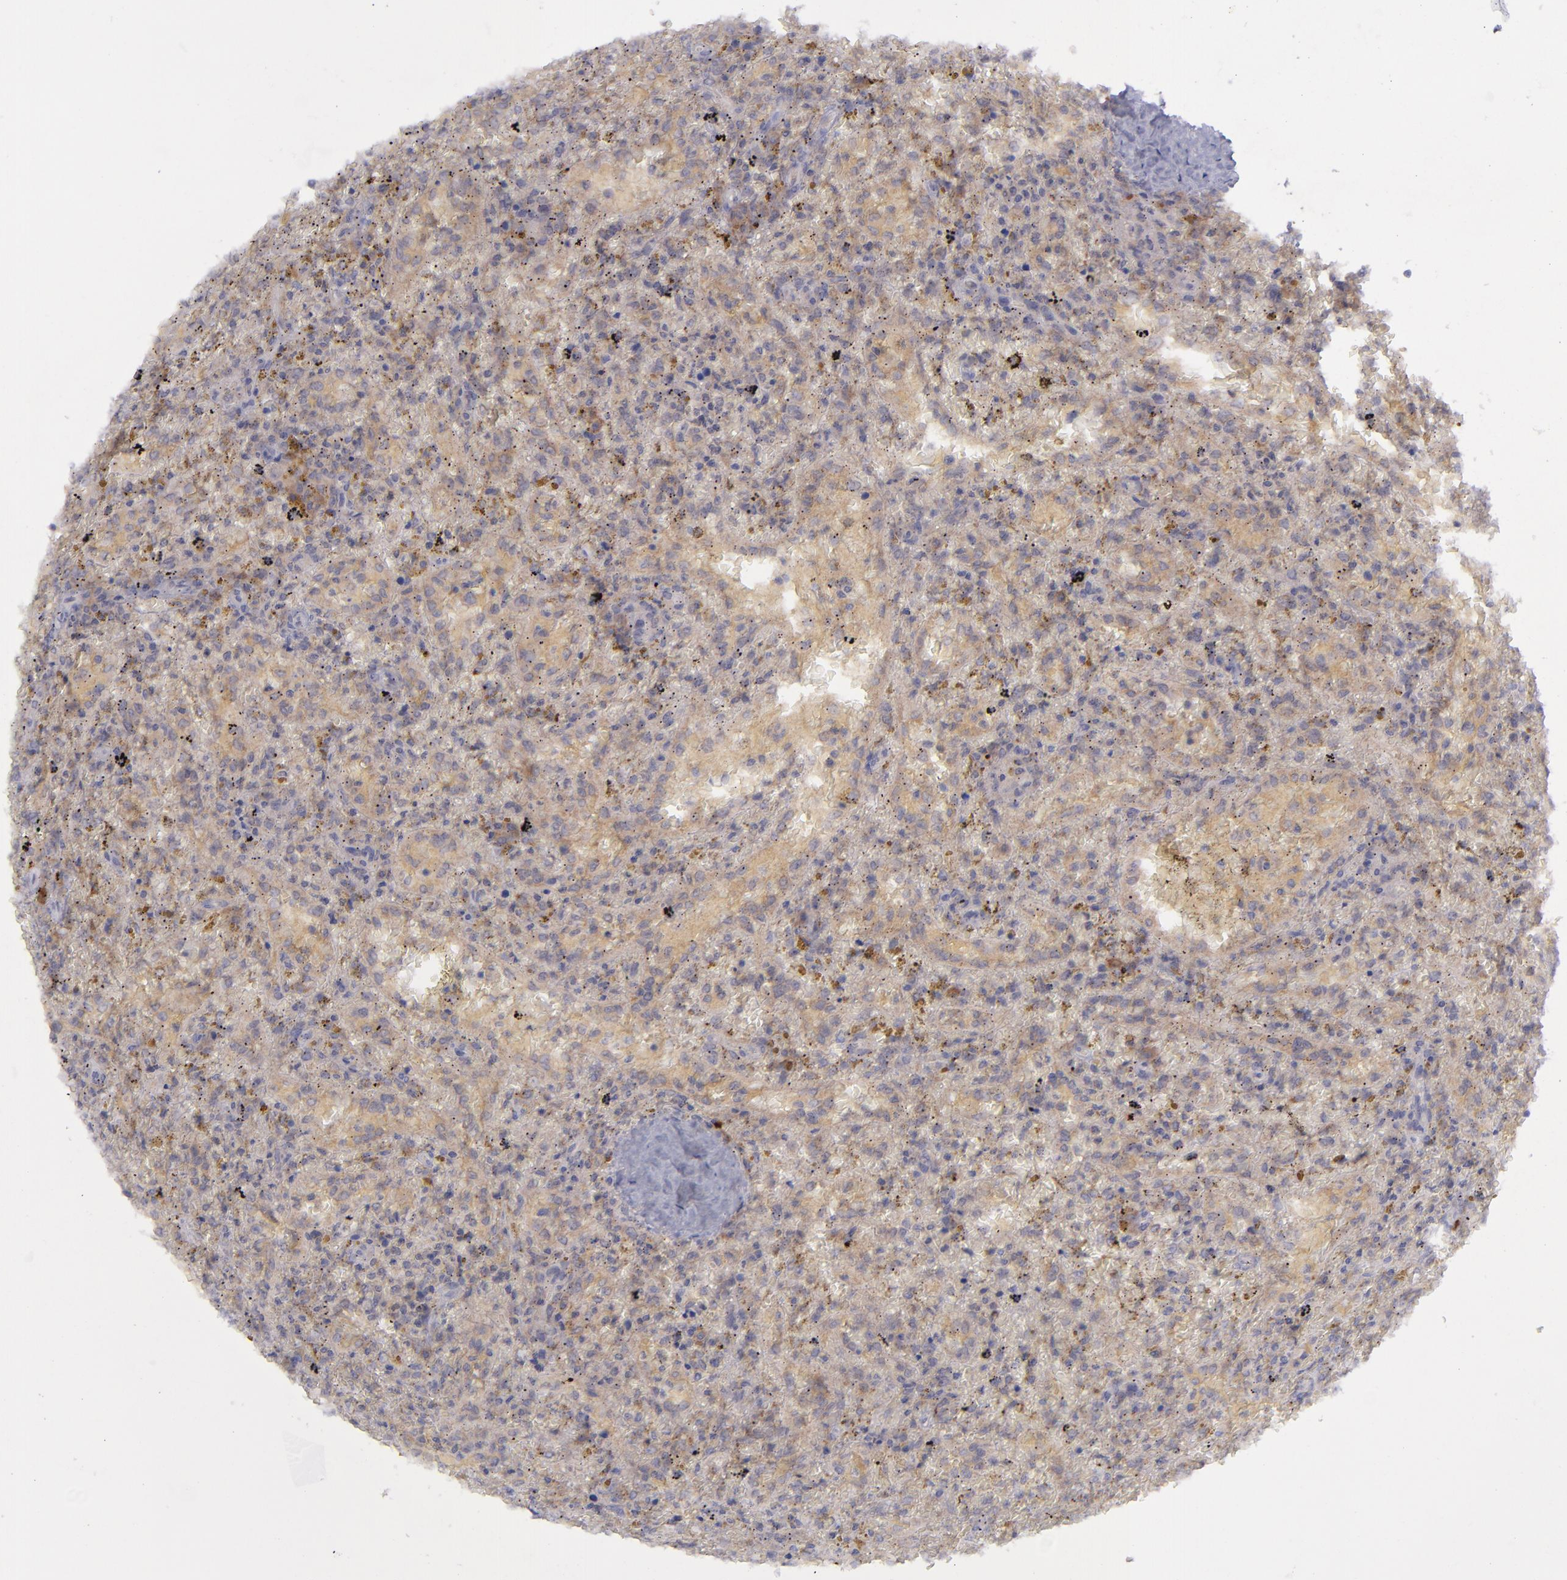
{"staining": {"intensity": "weak", "quantity": "25%-75%", "location": "cytoplasmic/membranous"}, "tissue": "lymphoma", "cell_type": "Tumor cells", "image_type": "cancer", "snomed": [{"axis": "morphology", "description": "Malignant lymphoma, non-Hodgkin's type, High grade"}, {"axis": "topography", "description": "Spleen"}, {"axis": "topography", "description": "Lymph node"}], "caption": "DAB immunohistochemical staining of lymphoma shows weak cytoplasmic/membranous protein expression in about 25%-75% of tumor cells.", "gene": "EVPL", "patient": {"sex": "female", "age": 70}}